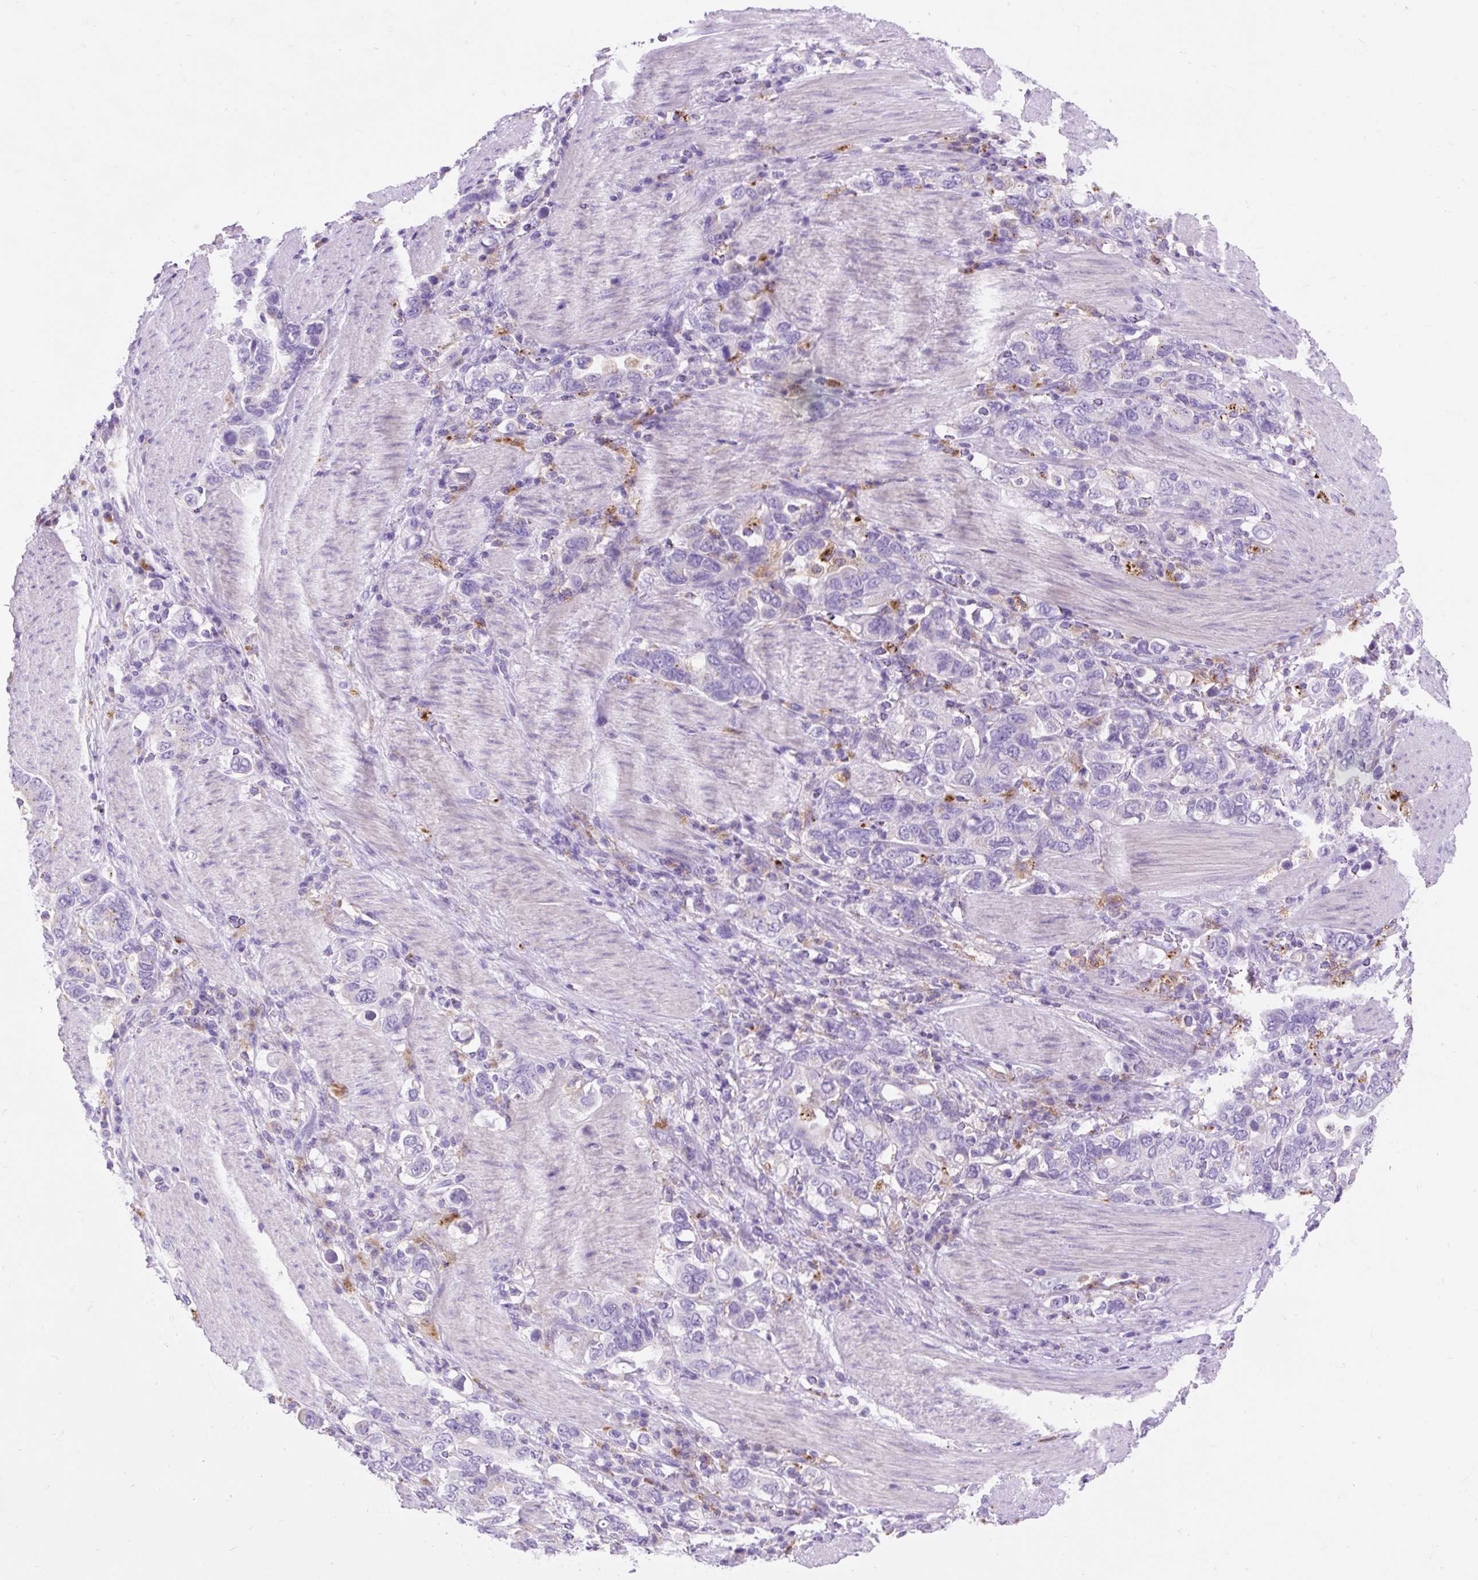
{"staining": {"intensity": "negative", "quantity": "none", "location": "none"}, "tissue": "stomach cancer", "cell_type": "Tumor cells", "image_type": "cancer", "snomed": [{"axis": "morphology", "description": "Adenocarcinoma, NOS"}, {"axis": "topography", "description": "Stomach, upper"}, {"axis": "topography", "description": "Stomach"}], "caption": "Image shows no protein staining in tumor cells of stomach adenocarcinoma tissue. Nuclei are stained in blue.", "gene": "HEXB", "patient": {"sex": "male", "age": 62}}